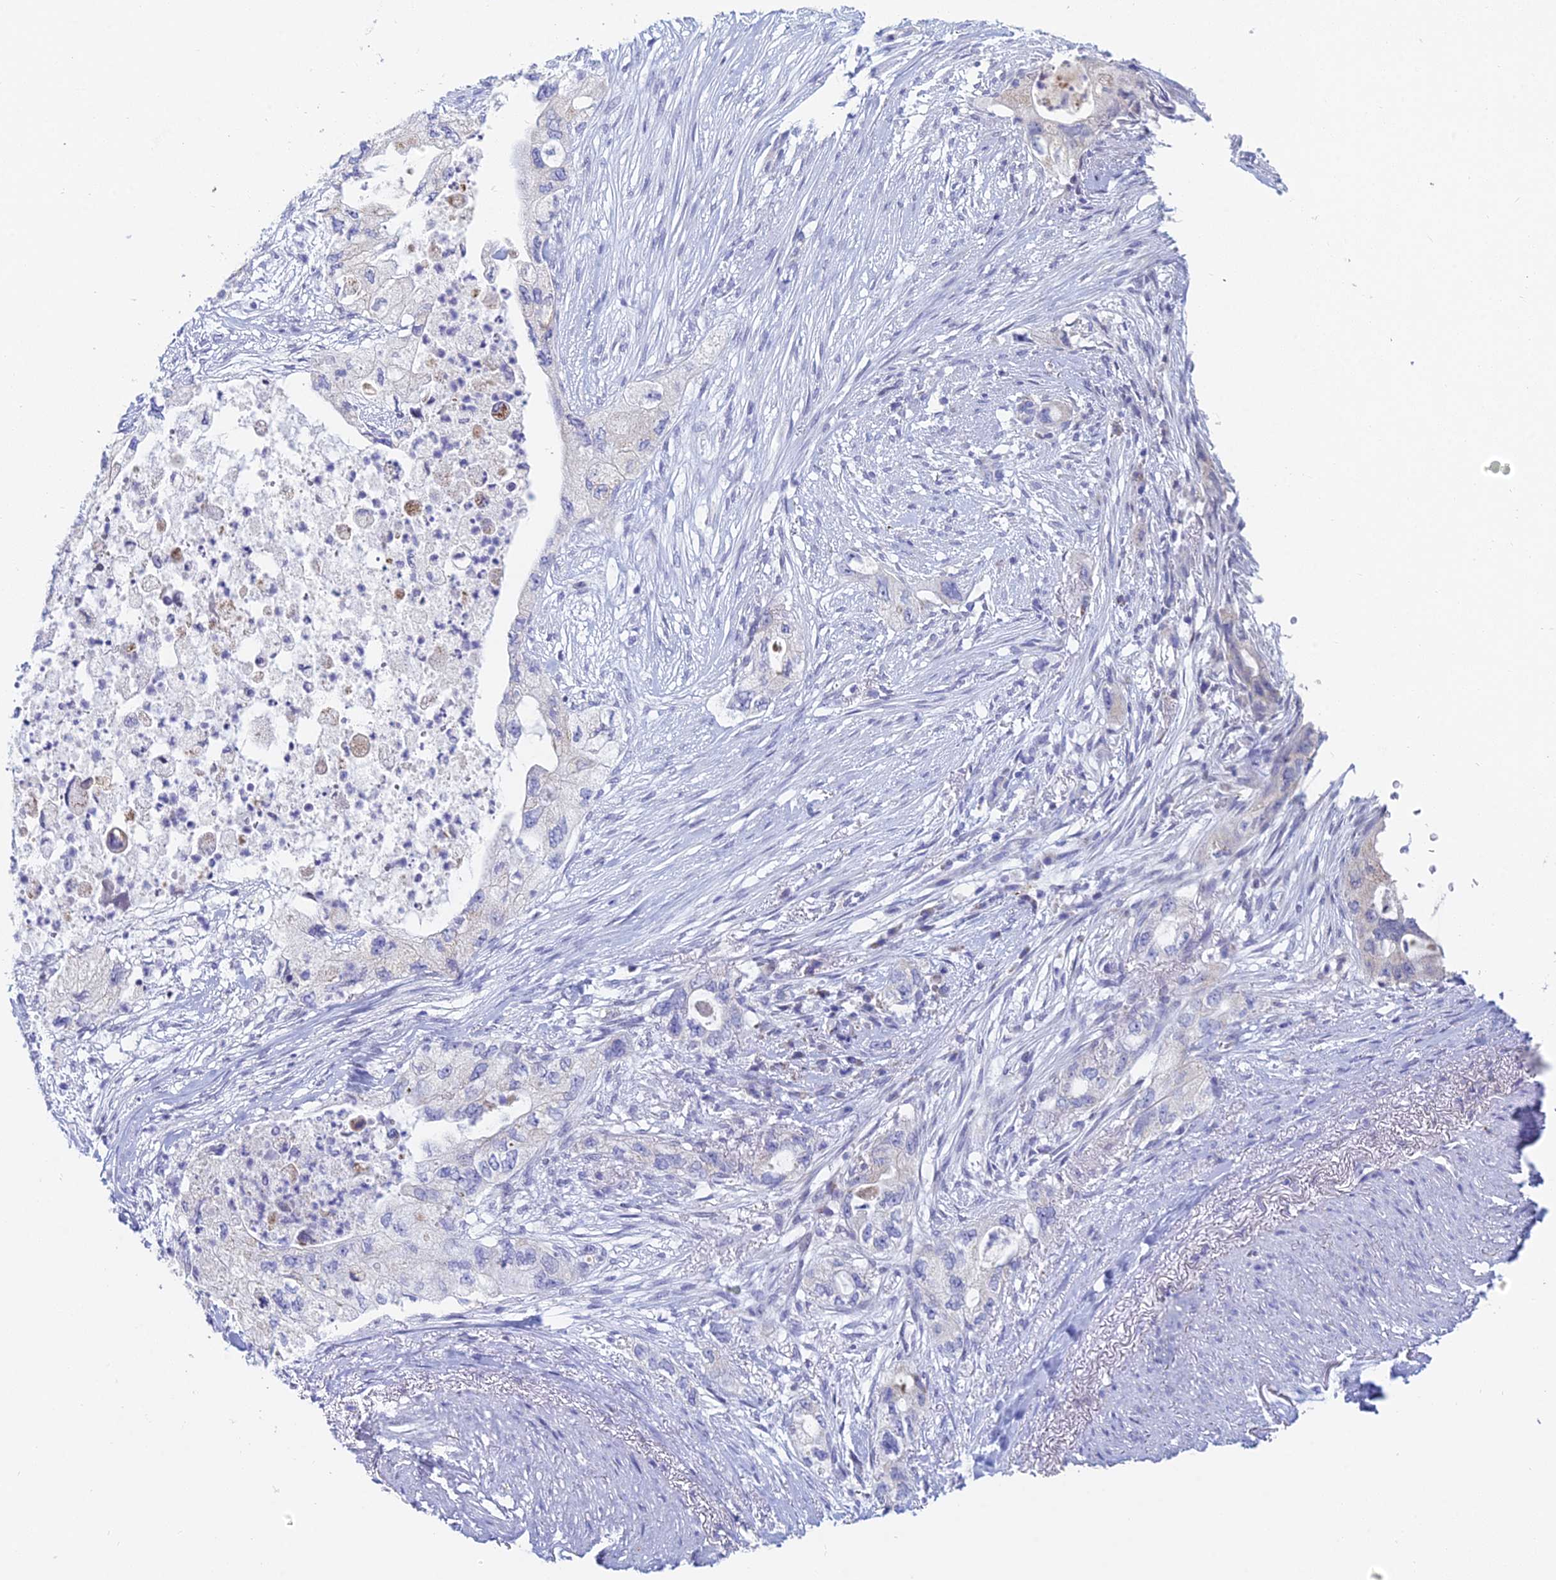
{"staining": {"intensity": "negative", "quantity": "none", "location": "none"}, "tissue": "pancreatic cancer", "cell_type": "Tumor cells", "image_type": "cancer", "snomed": [{"axis": "morphology", "description": "Adenocarcinoma, NOS"}, {"axis": "topography", "description": "Pancreas"}], "caption": "This is an immunohistochemistry image of human pancreatic cancer (adenocarcinoma). There is no staining in tumor cells.", "gene": "ACSM1", "patient": {"sex": "female", "age": 73}}